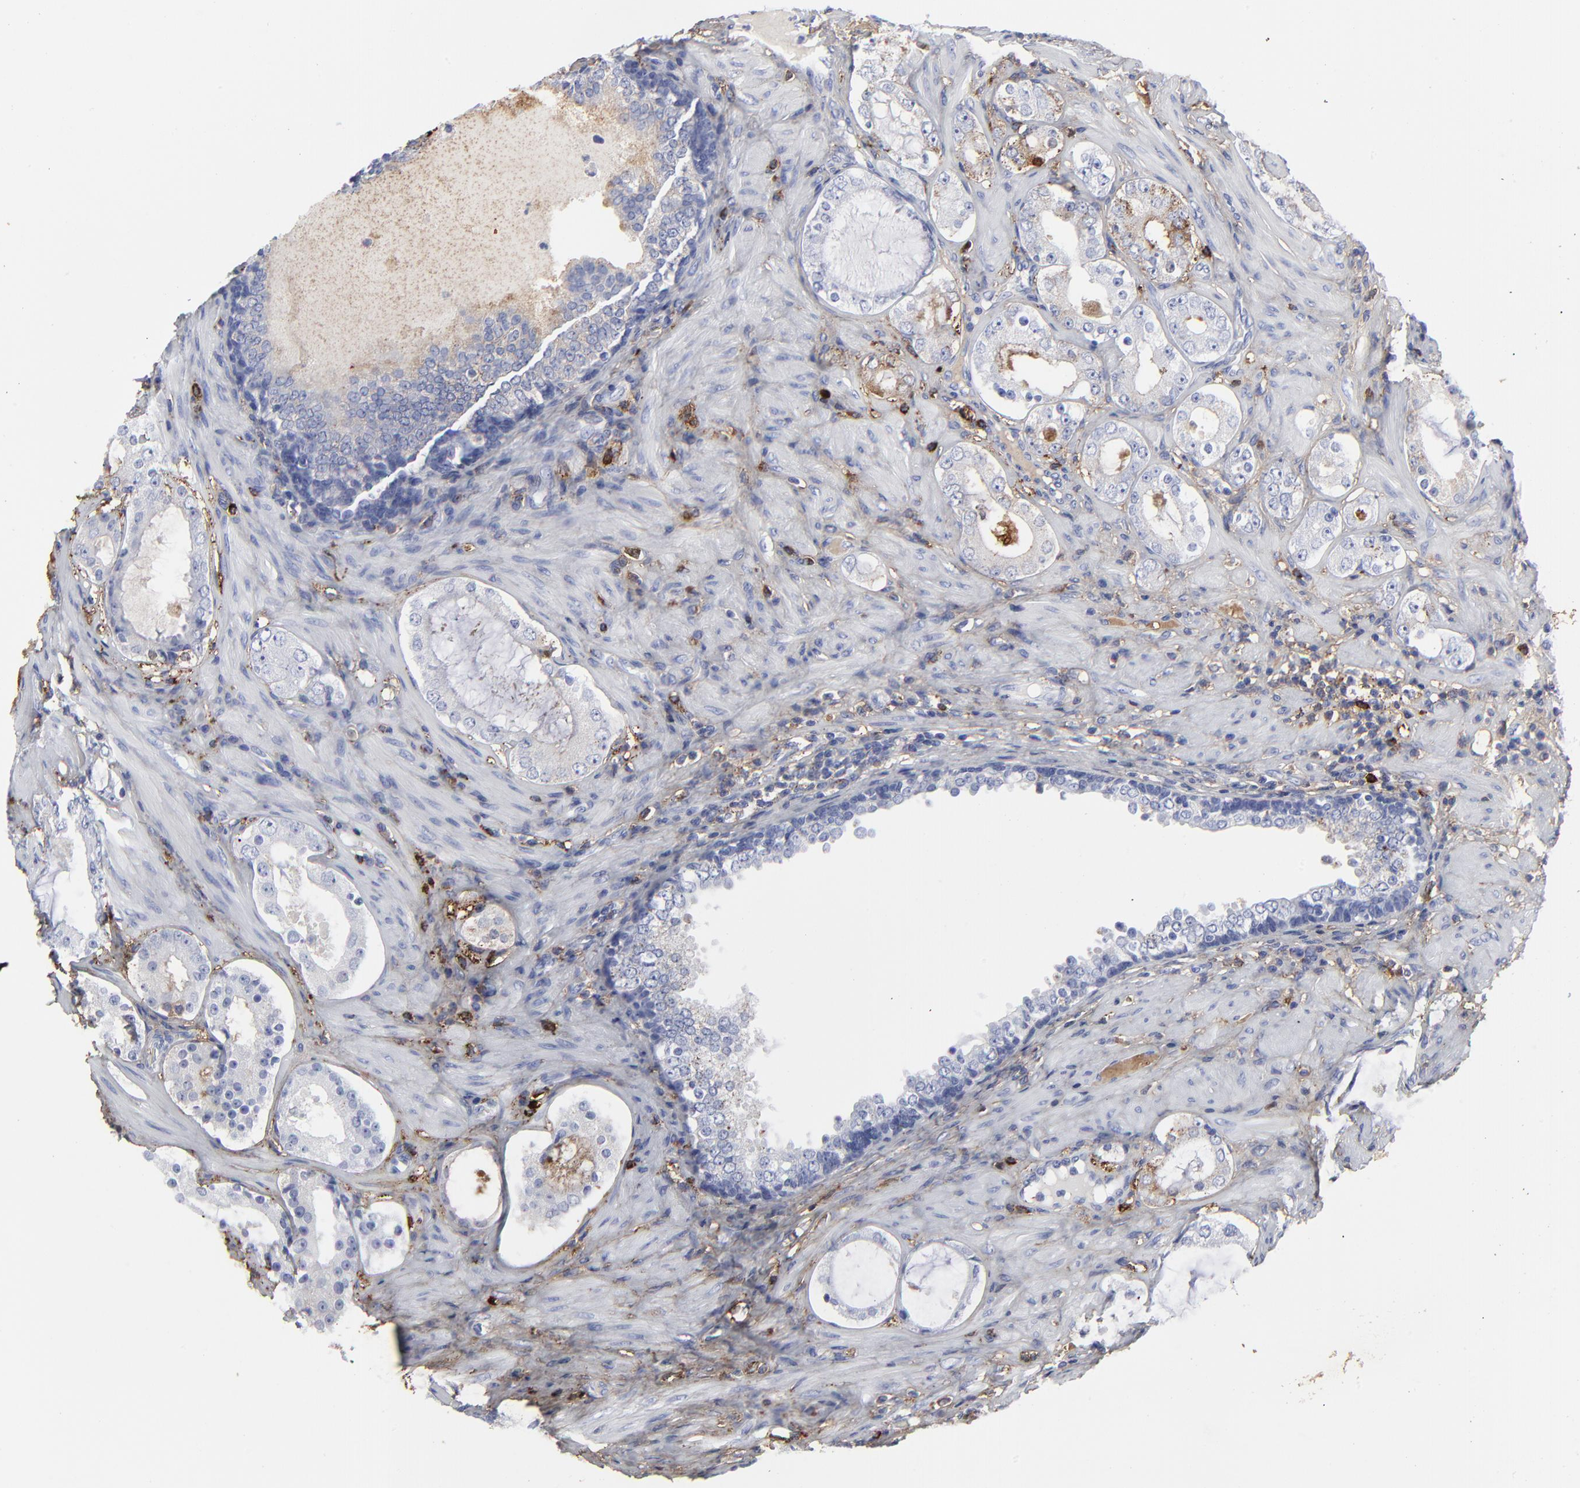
{"staining": {"intensity": "negative", "quantity": "none", "location": "none"}, "tissue": "prostate cancer", "cell_type": "Tumor cells", "image_type": "cancer", "snomed": [{"axis": "morphology", "description": "Adenocarcinoma, Medium grade"}, {"axis": "topography", "description": "Prostate"}], "caption": "Prostate cancer (adenocarcinoma (medium-grade)) stained for a protein using immunohistochemistry (IHC) demonstrates no expression tumor cells.", "gene": "DCN", "patient": {"sex": "male", "age": 73}}